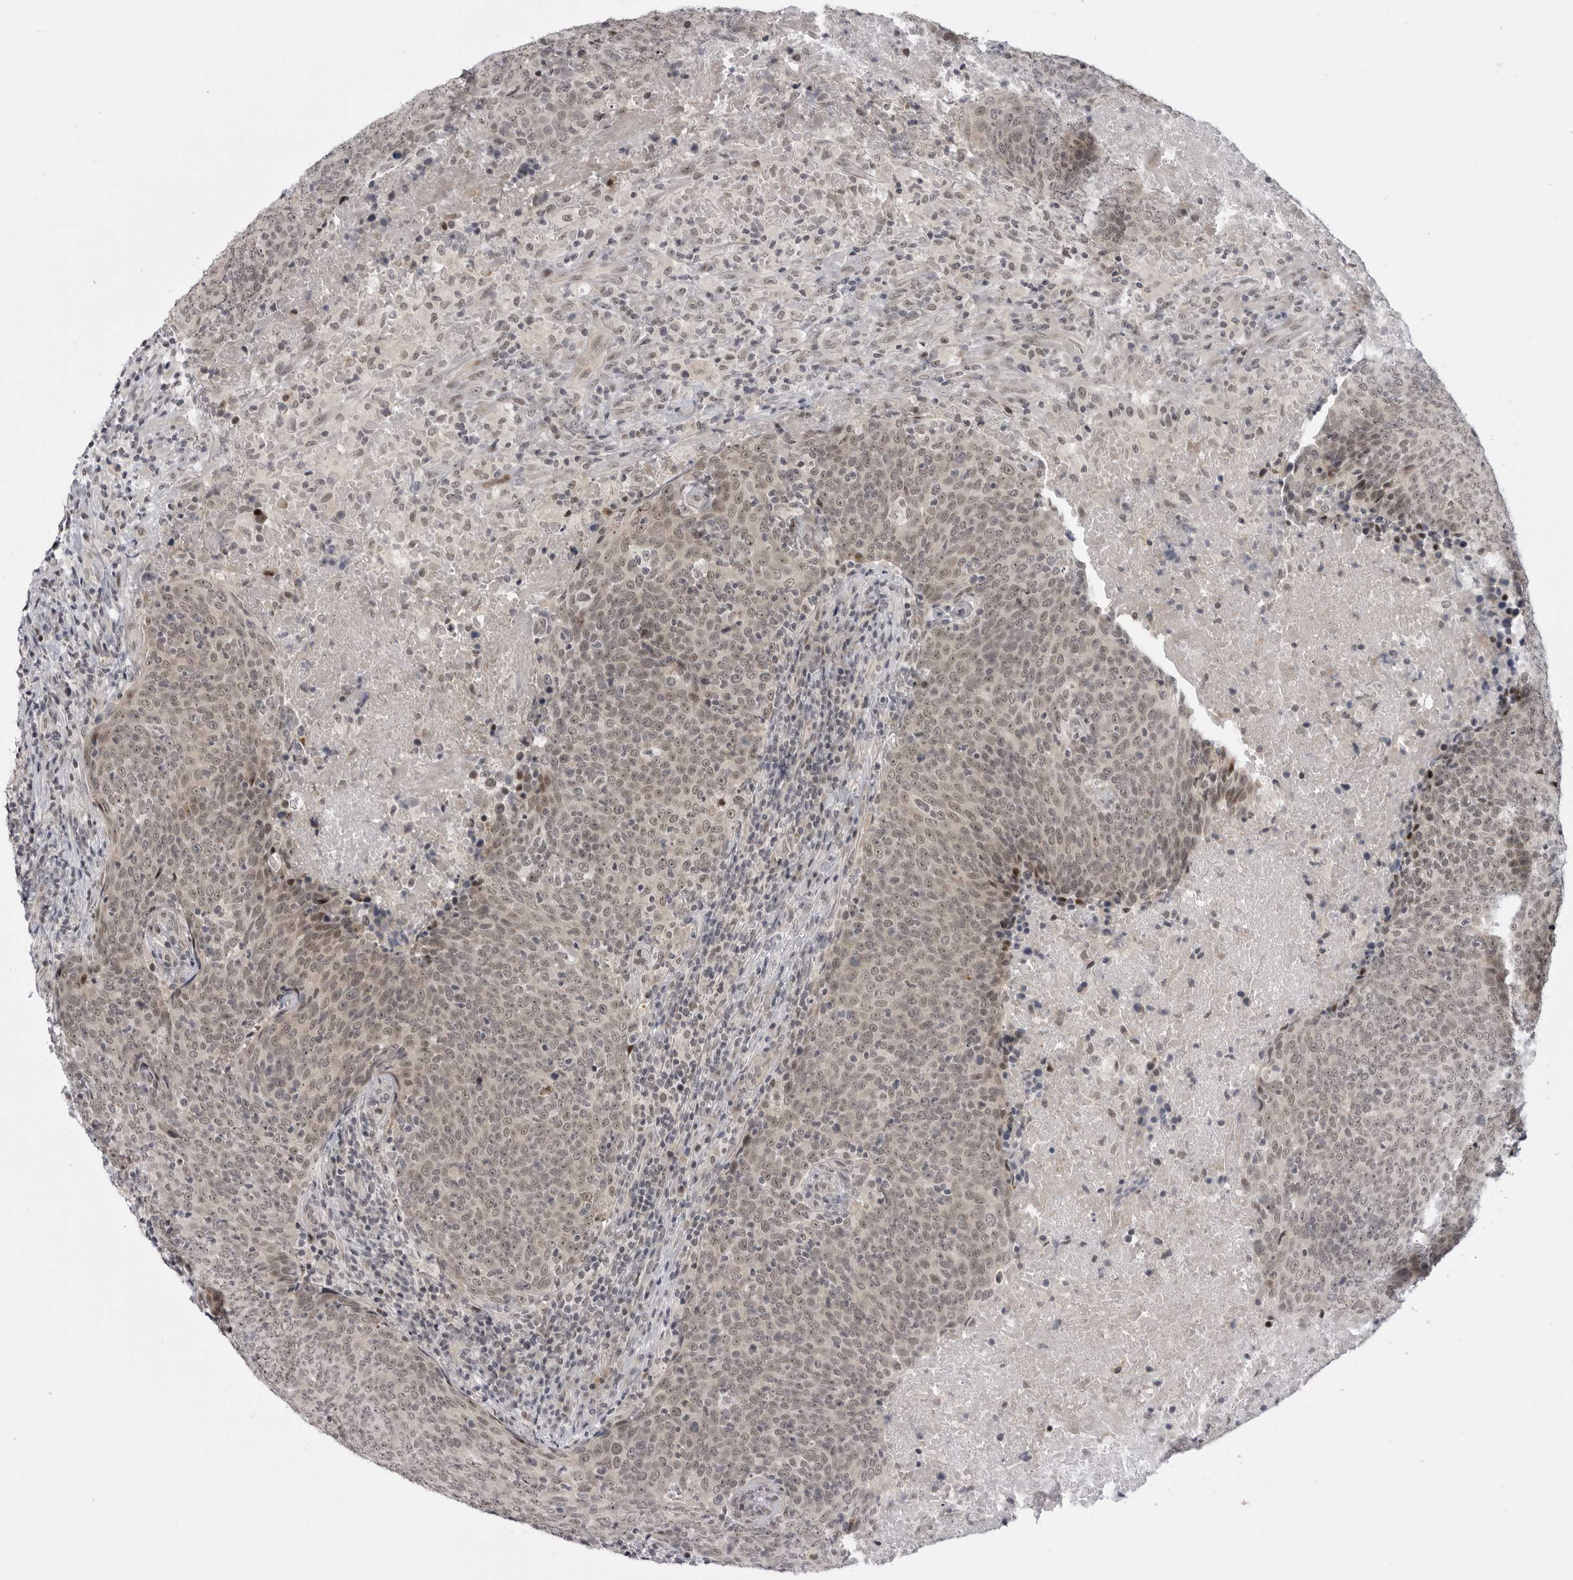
{"staining": {"intensity": "weak", "quantity": ">75%", "location": "nuclear"}, "tissue": "head and neck cancer", "cell_type": "Tumor cells", "image_type": "cancer", "snomed": [{"axis": "morphology", "description": "Squamous cell carcinoma, NOS"}, {"axis": "morphology", "description": "Squamous cell carcinoma, metastatic, NOS"}, {"axis": "topography", "description": "Lymph node"}, {"axis": "topography", "description": "Head-Neck"}], "caption": "Head and neck cancer tissue demonstrates weak nuclear staining in about >75% of tumor cells, visualized by immunohistochemistry.", "gene": "ALPK2", "patient": {"sex": "male", "age": 62}}